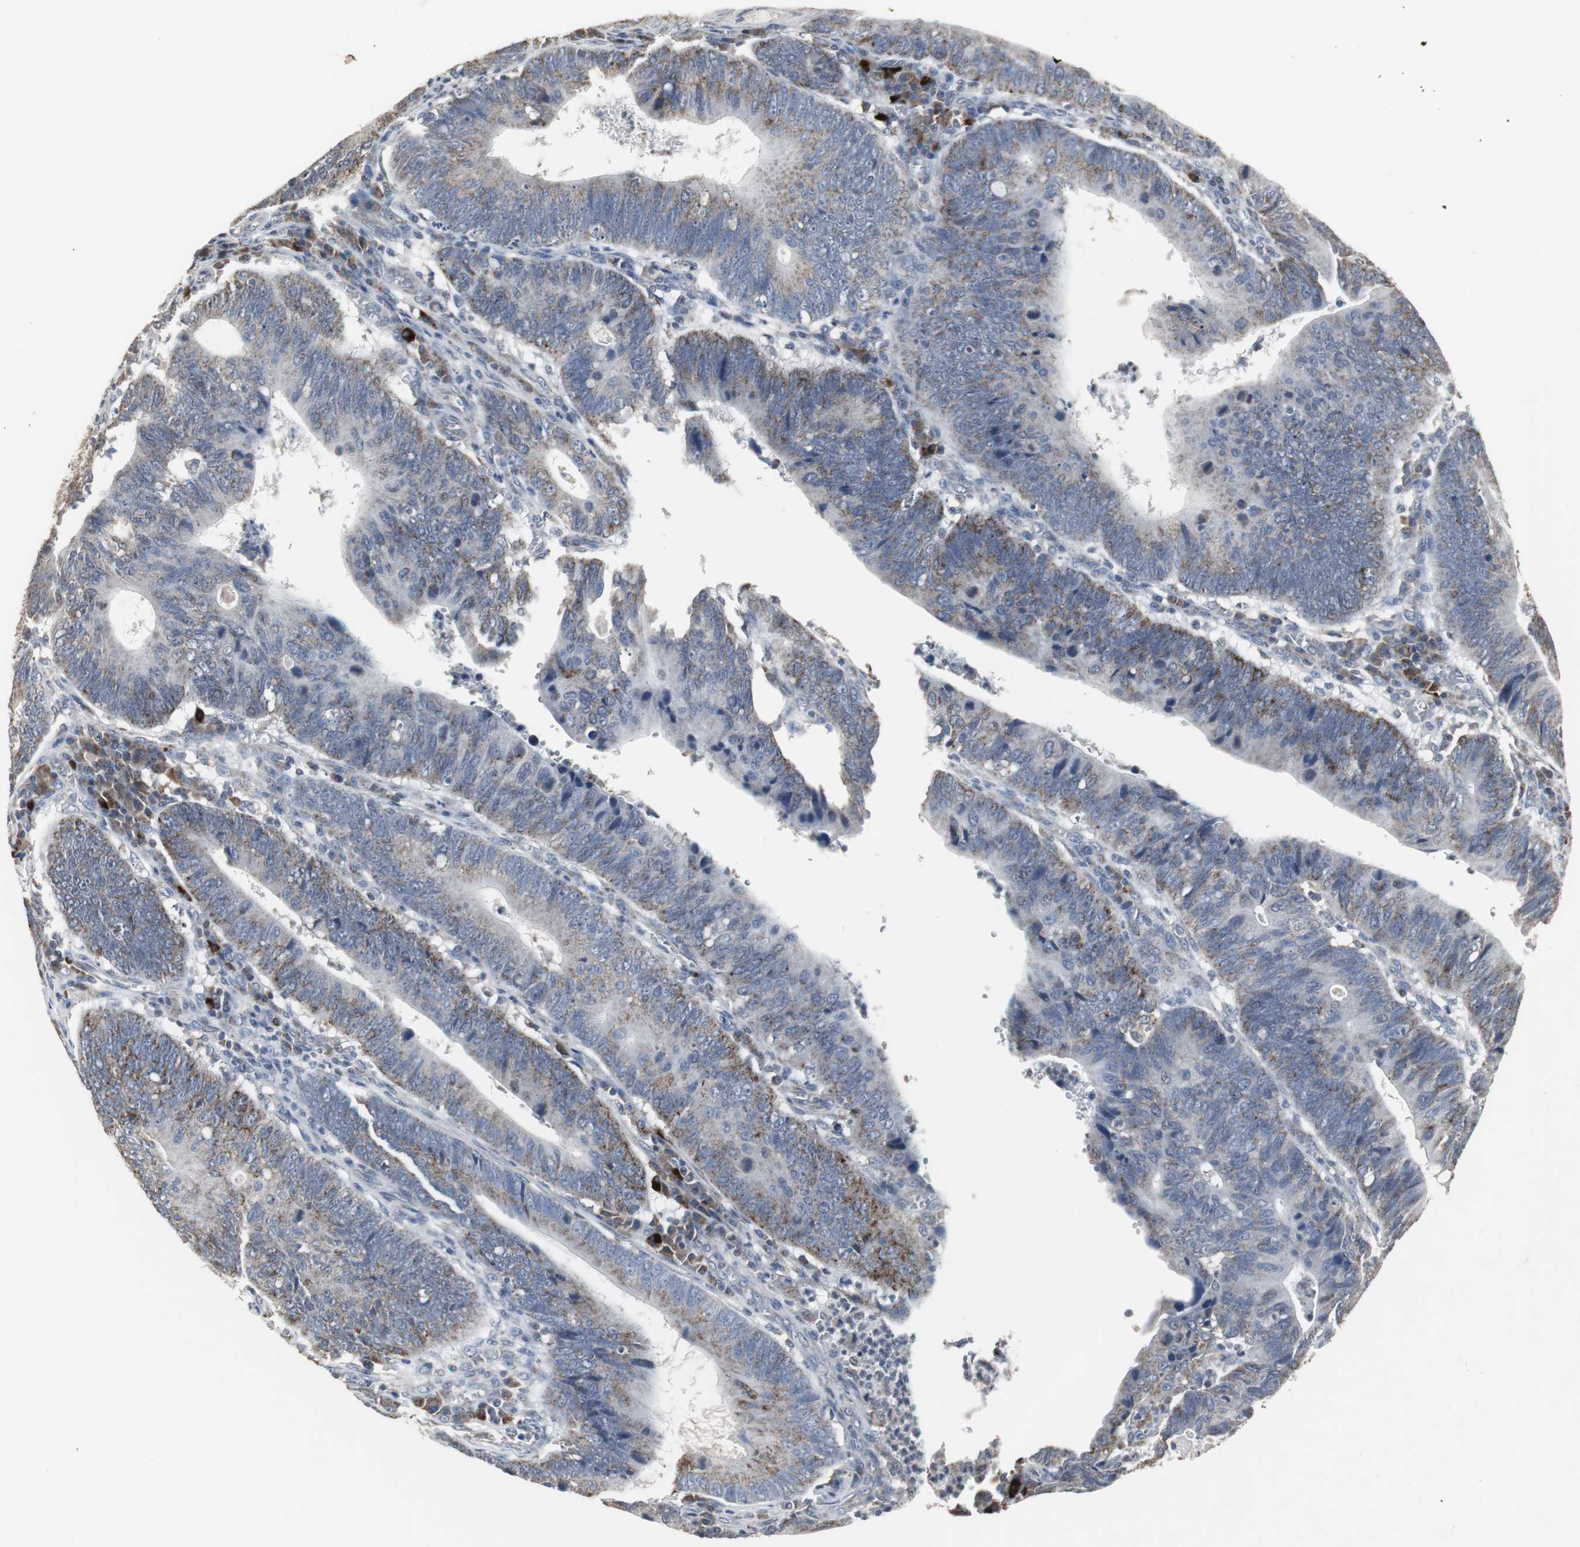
{"staining": {"intensity": "moderate", "quantity": ">75%", "location": "cytoplasmic/membranous"}, "tissue": "stomach cancer", "cell_type": "Tumor cells", "image_type": "cancer", "snomed": [{"axis": "morphology", "description": "Adenocarcinoma, NOS"}, {"axis": "topography", "description": "Stomach"}], "caption": "This micrograph exhibits stomach cancer (adenocarcinoma) stained with immunohistochemistry to label a protein in brown. The cytoplasmic/membranous of tumor cells show moderate positivity for the protein. Nuclei are counter-stained blue.", "gene": "ACAA1", "patient": {"sex": "male", "age": 59}}